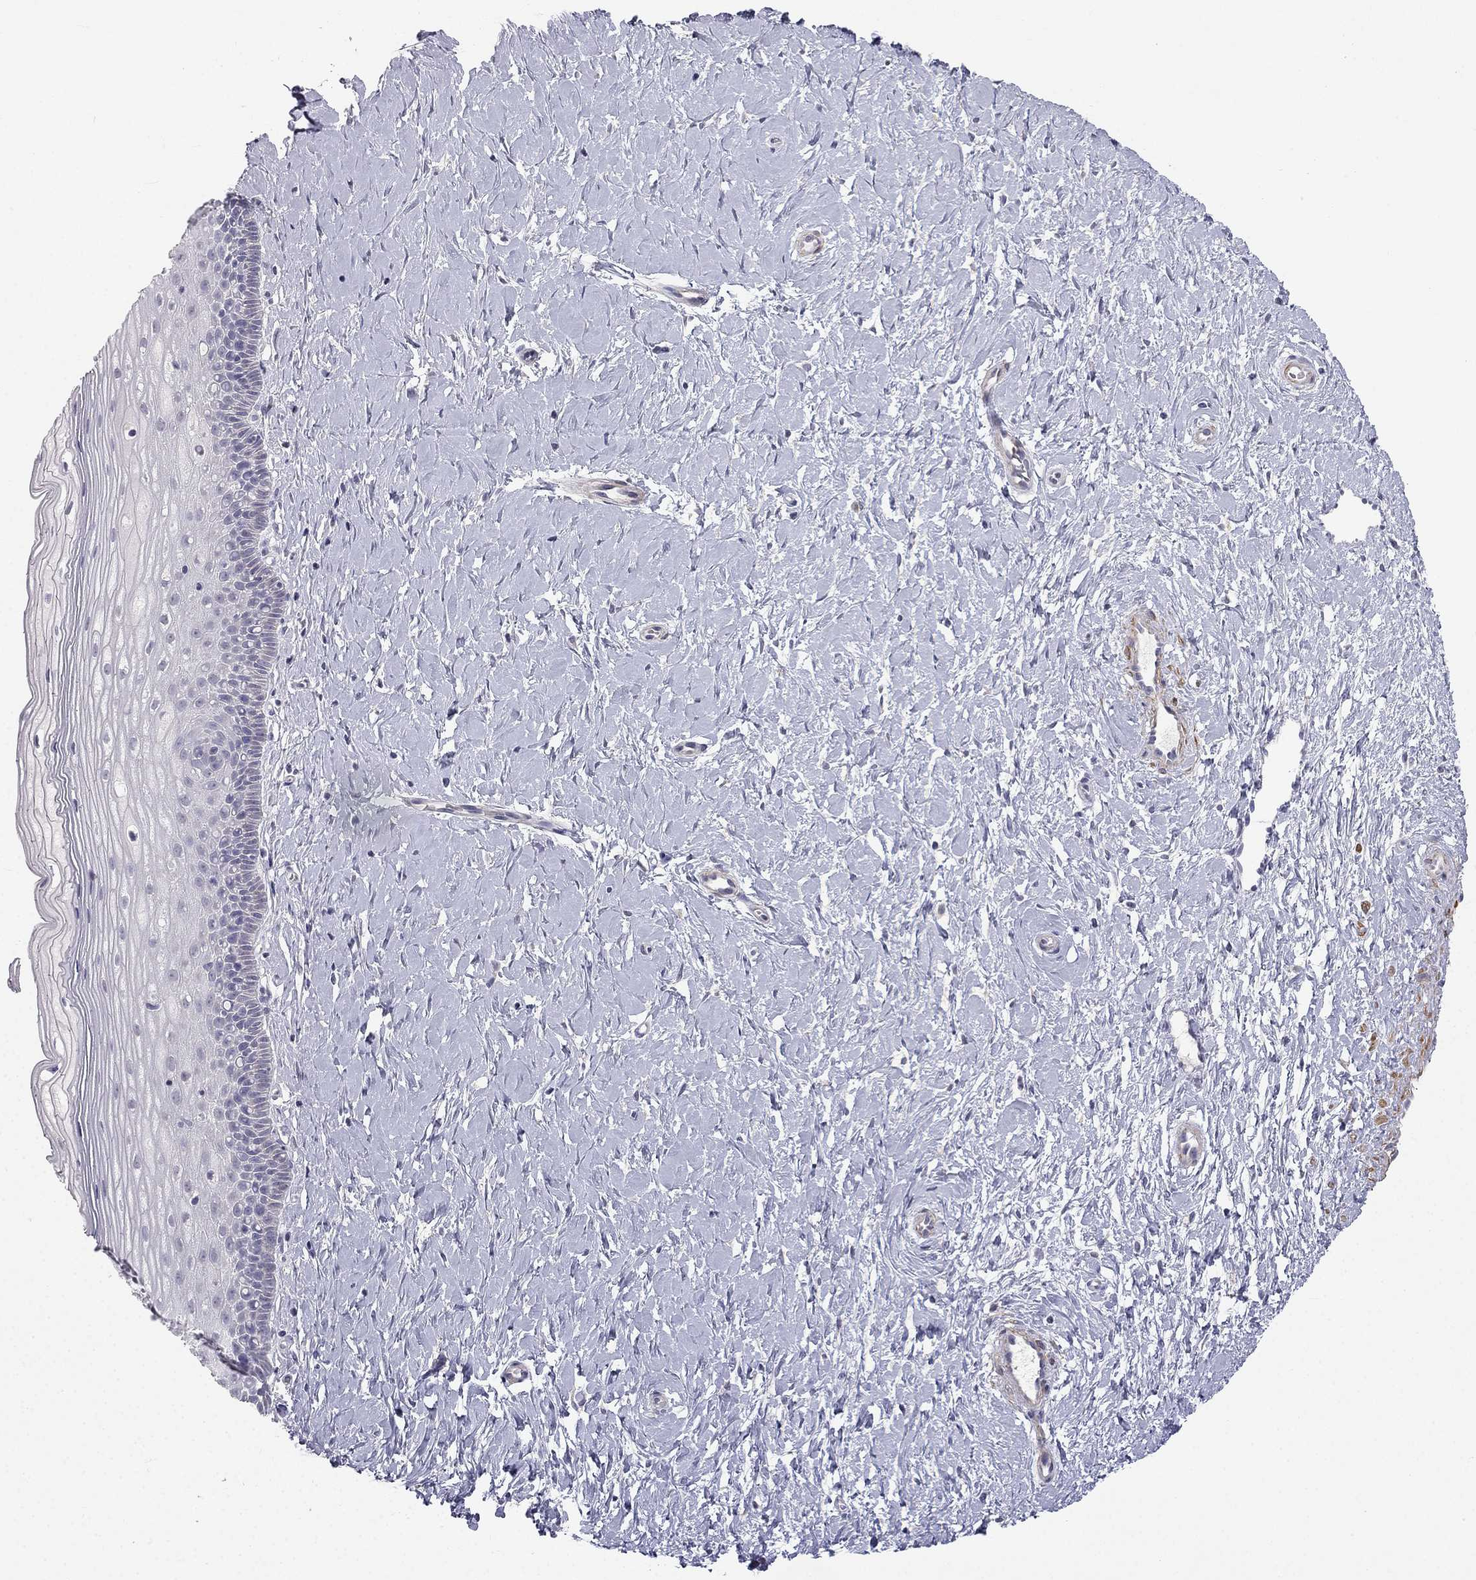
{"staining": {"intensity": "negative", "quantity": "none", "location": "none"}, "tissue": "cervix", "cell_type": "Glandular cells", "image_type": "normal", "snomed": [{"axis": "morphology", "description": "Normal tissue, NOS"}, {"axis": "topography", "description": "Cervix"}], "caption": "Protein analysis of benign cervix displays no significant positivity in glandular cells. (Brightfield microscopy of DAB immunohistochemistry (IHC) at high magnification).", "gene": "C16orf89", "patient": {"sex": "female", "age": 37}}